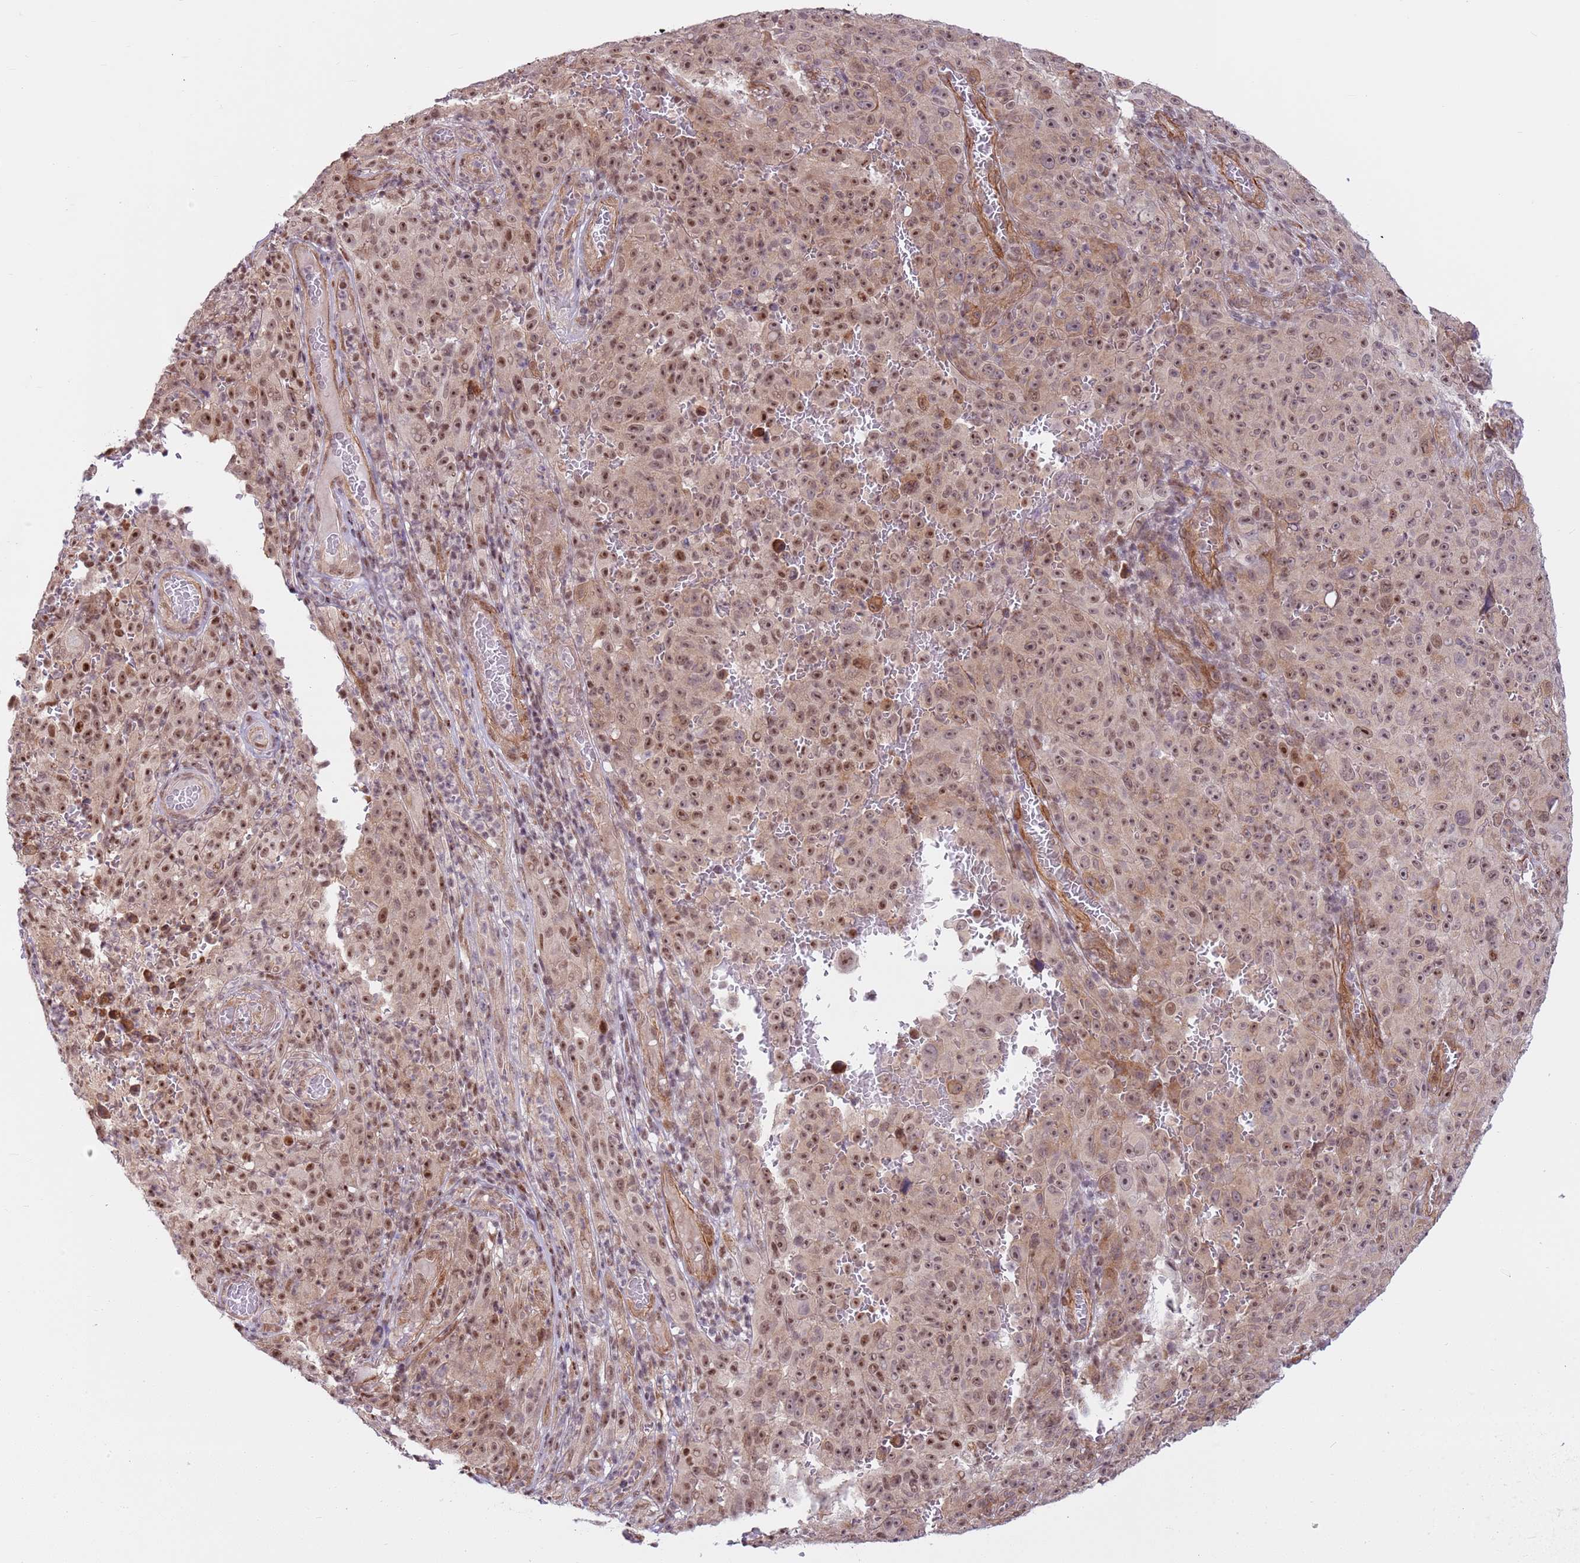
{"staining": {"intensity": "moderate", "quantity": ">75%", "location": "nuclear"}, "tissue": "melanoma", "cell_type": "Tumor cells", "image_type": "cancer", "snomed": [{"axis": "morphology", "description": "Malignant melanoma, NOS"}, {"axis": "topography", "description": "Skin"}], "caption": "This is an image of immunohistochemistry staining of malignant melanoma, which shows moderate expression in the nuclear of tumor cells.", "gene": "DCAF4", "patient": {"sex": "female", "age": 82}}